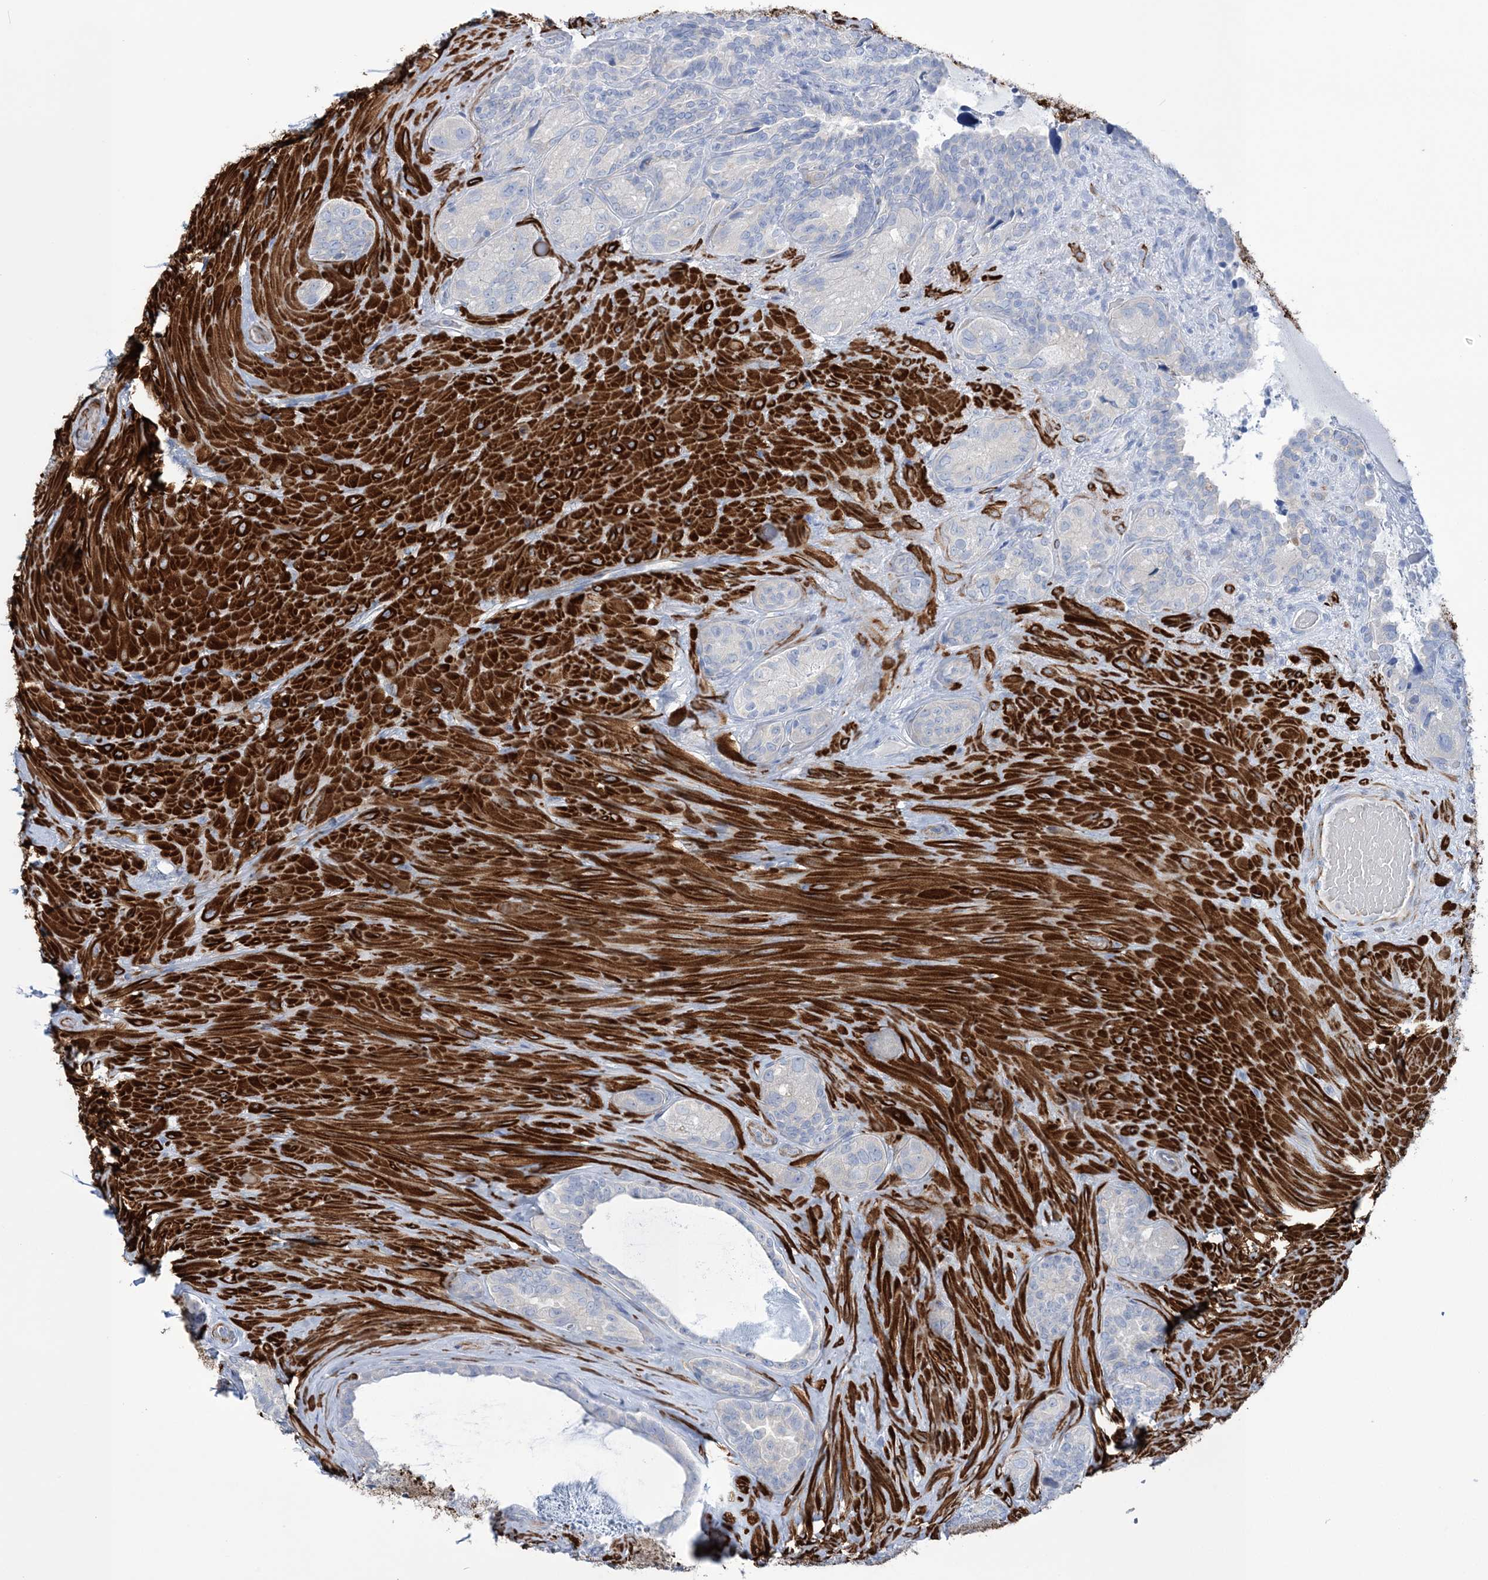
{"staining": {"intensity": "negative", "quantity": "none", "location": "none"}, "tissue": "seminal vesicle", "cell_type": "Glandular cells", "image_type": "normal", "snomed": [{"axis": "morphology", "description": "Normal tissue, NOS"}, {"axis": "topography", "description": "Seminal veicle"}, {"axis": "topography", "description": "Peripheral nerve tissue"}], "caption": "Photomicrograph shows no significant protein expression in glandular cells of unremarkable seminal vesicle. The staining was performed using DAB to visualize the protein expression in brown, while the nuclei were stained in blue with hematoxylin (Magnification: 20x).", "gene": "WDR74", "patient": {"sex": "male", "age": 67}}